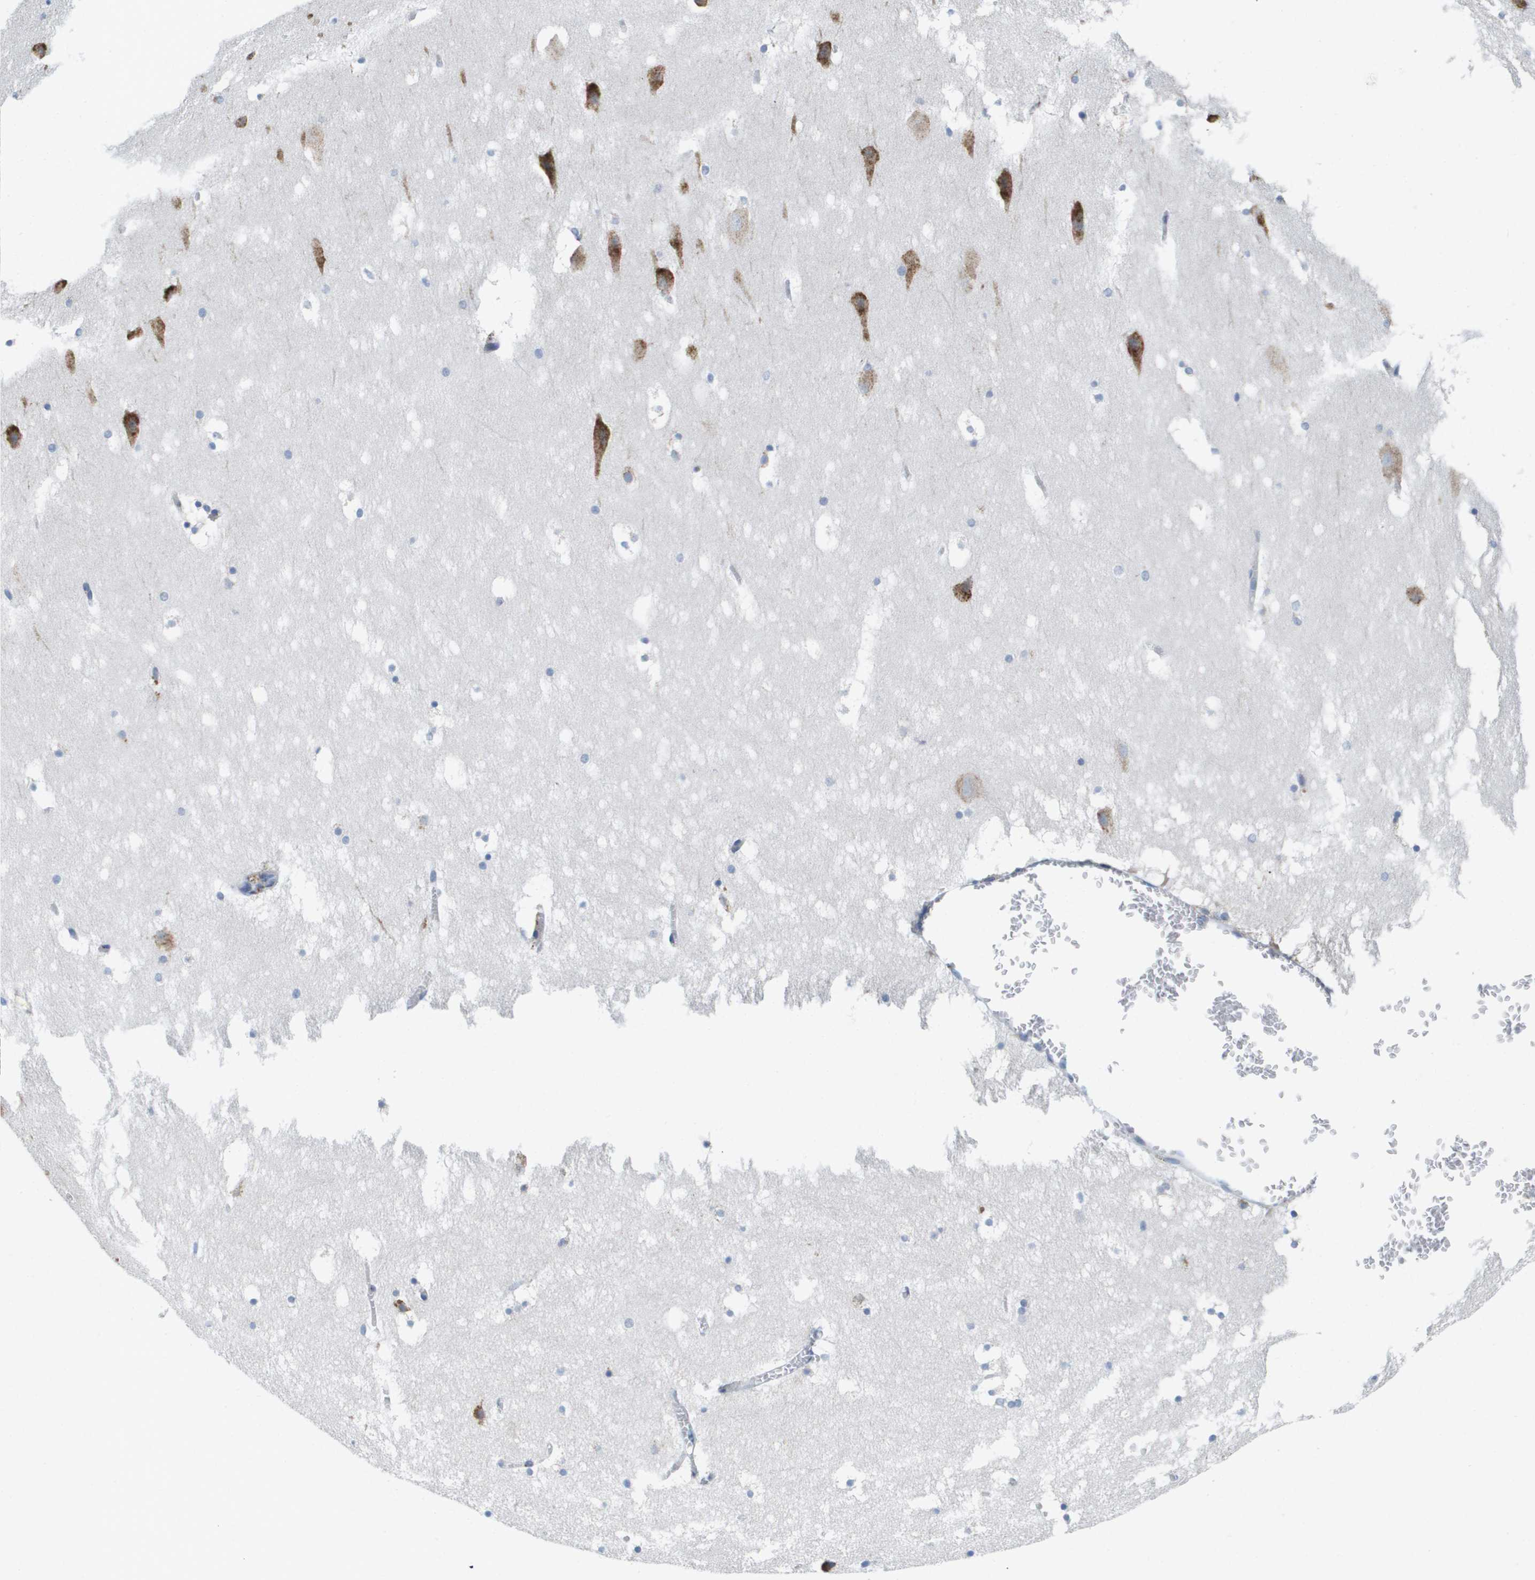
{"staining": {"intensity": "negative", "quantity": "none", "location": "none"}, "tissue": "hippocampus", "cell_type": "Glial cells", "image_type": "normal", "snomed": [{"axis": "morphology", "description": "Normal tissue, NOS"}, {"axis": "topography", "description": "Hippocampus"}], "caption": "There is no significant staining in glial cells of hippocampus. Brightfield microscopy of immunohistochemistry stained with DAB (3,3'-diaminobenzidine) (brown) and hematoxylin (blue), captured at high magnification.", "gene": "CD3G", "patient": {"sex": "male", "age": 45}}